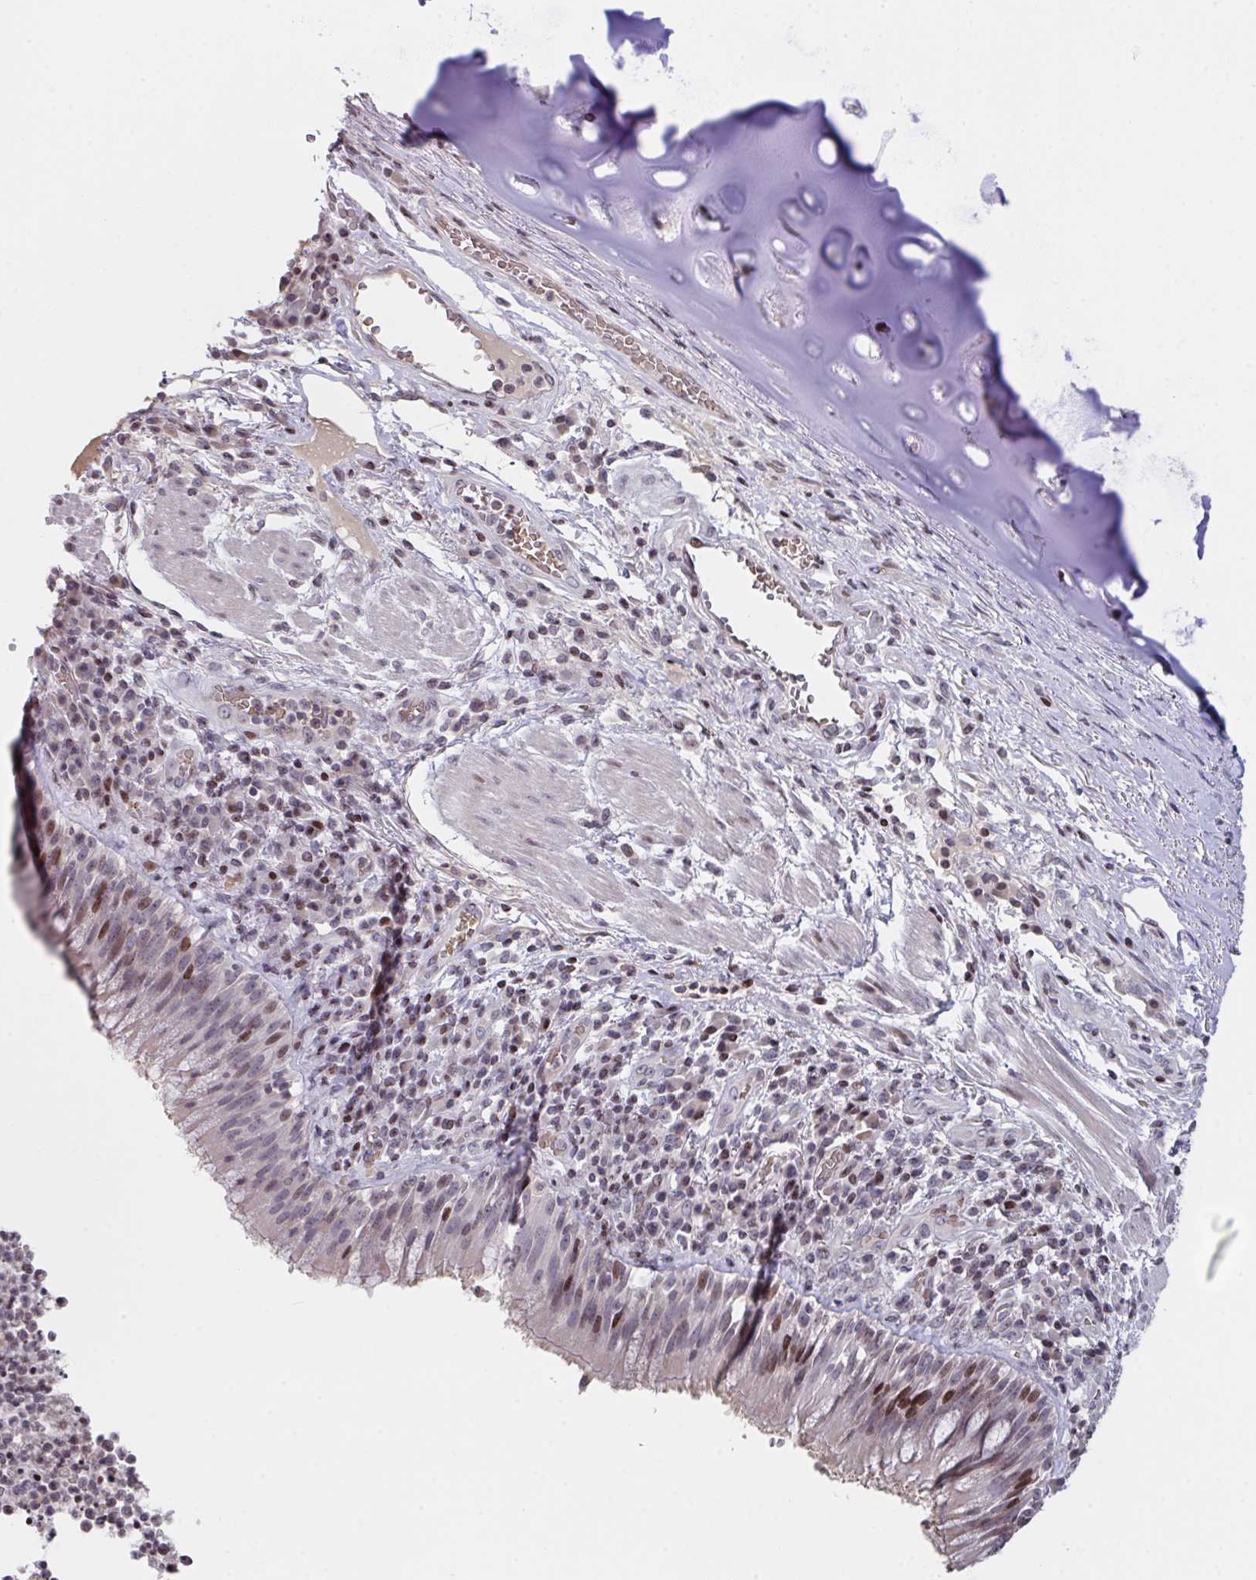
{"staining": {"intensity": "strong", "quantity": "25%-75%", "location": "nuclear"}, "tissue": "bronchus", "cell_type": "Respiratory epithelial cells", "image_type": "normal", "snomed": [{"axis": "morphology", "description": "Normal tissue, NOS"}, {"axis": "topography", "description": "Cartilage tissue"}, {"axis": "topography", "description": "Bronchus"}], "caption": "Respiratory epithelial cells demonstrate strong nuclear expression in about 25%-75% of cells in unremarkable bronchus.", "gene": "PCDHB8", "patient": {"sex": "male", "age": 56}}